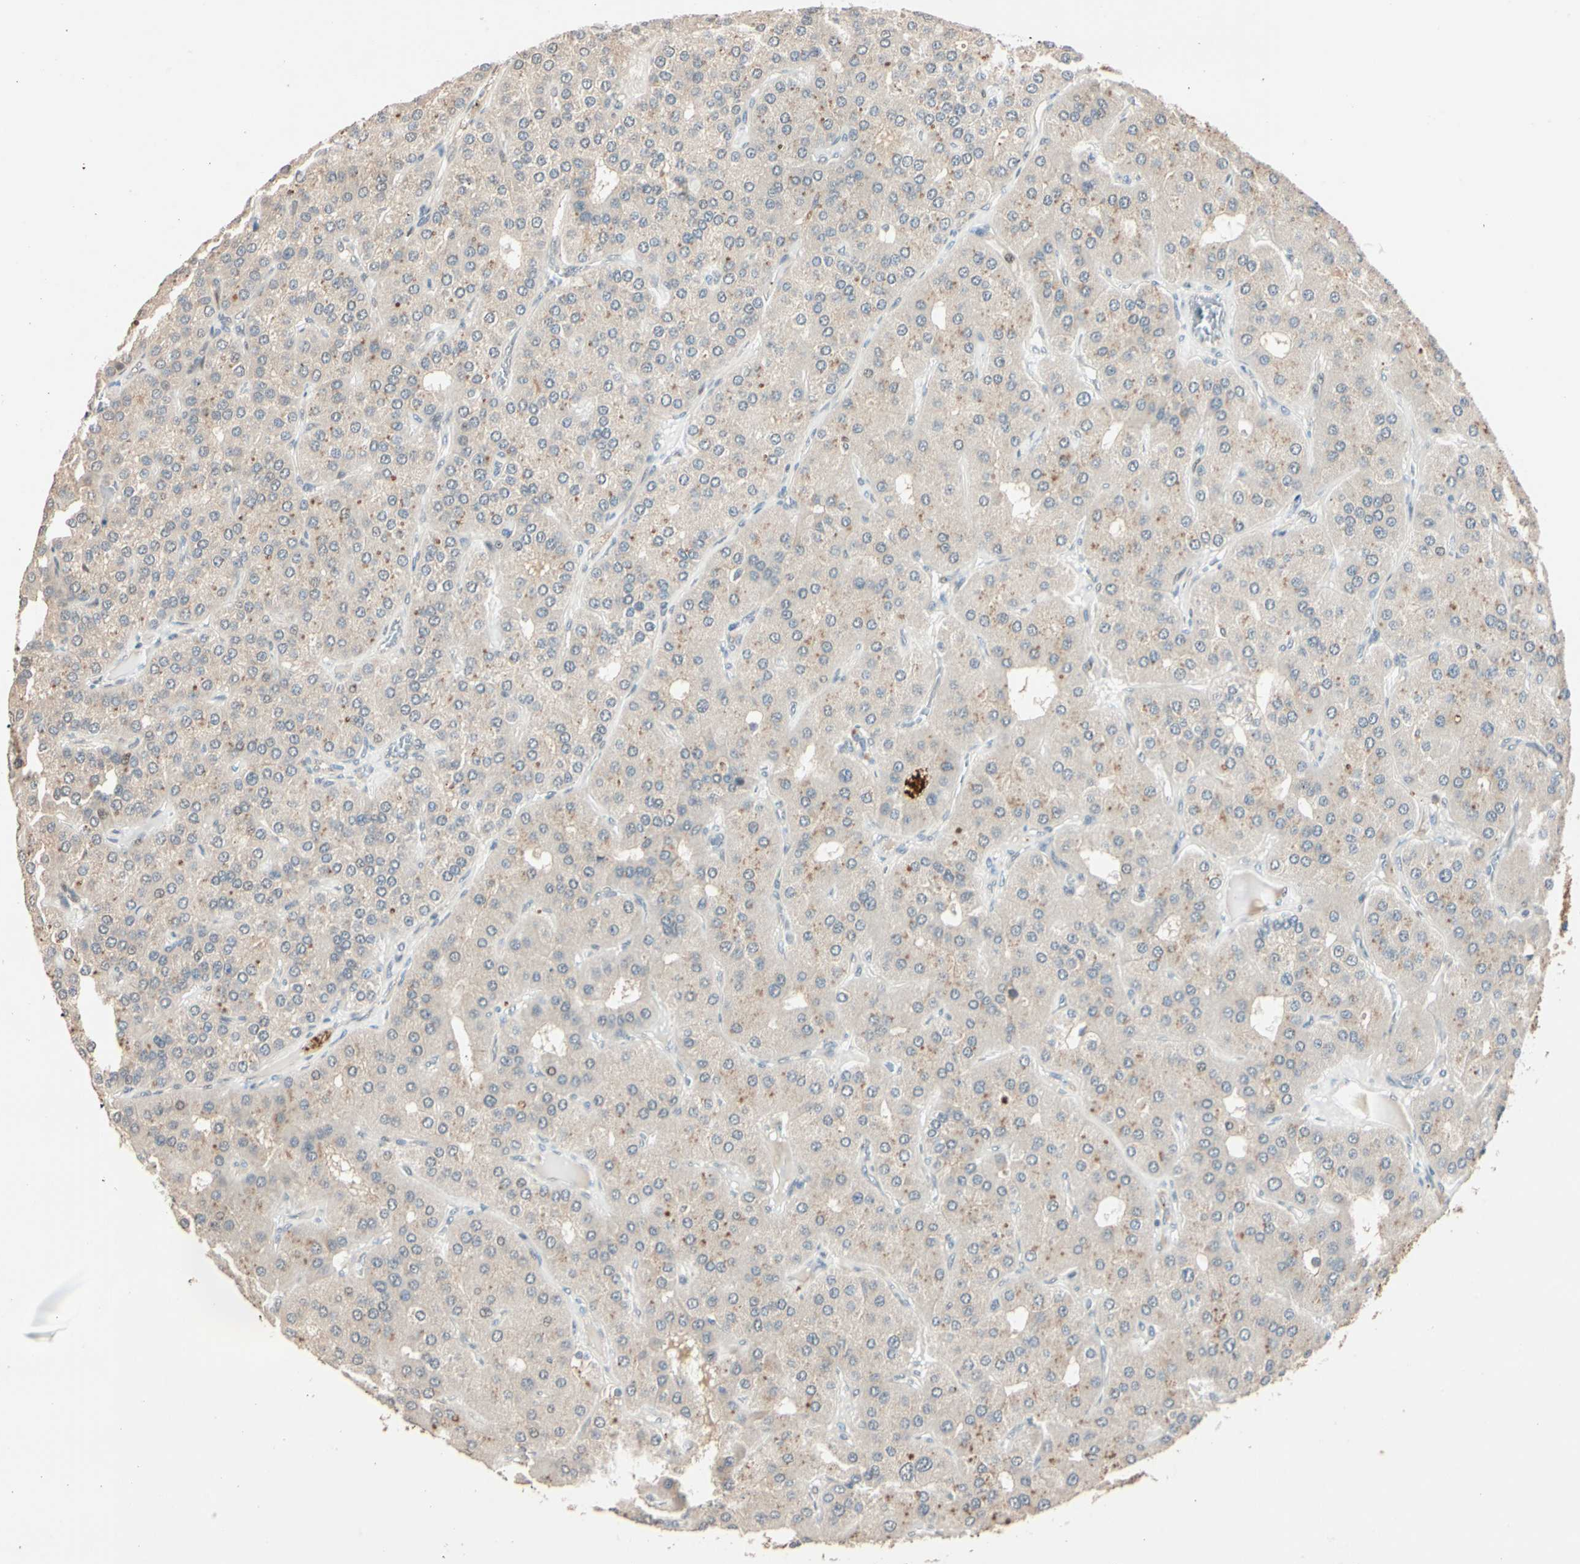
{"staining": {"intensity": "weak", "quantity": "<25%", "location": "cytoplasmic/membranous"}, "tissue": "parathyroid gland", "cell_type": "Glandular cells", "image_type": "normal", "snomed": [{"axis": "morphology", "description": "Normal tissue, NOS"}, {"axis": "morphology", "description": "Adenoma, NOS"}, {"axis": "topography", "description": "Parathyroid gland"}], "caption": "The IHC image has no significant positivity in glandular cells of parathyroid gland. (Immunohistochemistry (ihc), brightfield microscopy, high magnification).", "gene": "ACSL5", "patient": {"sex": "female", "age": 86}}